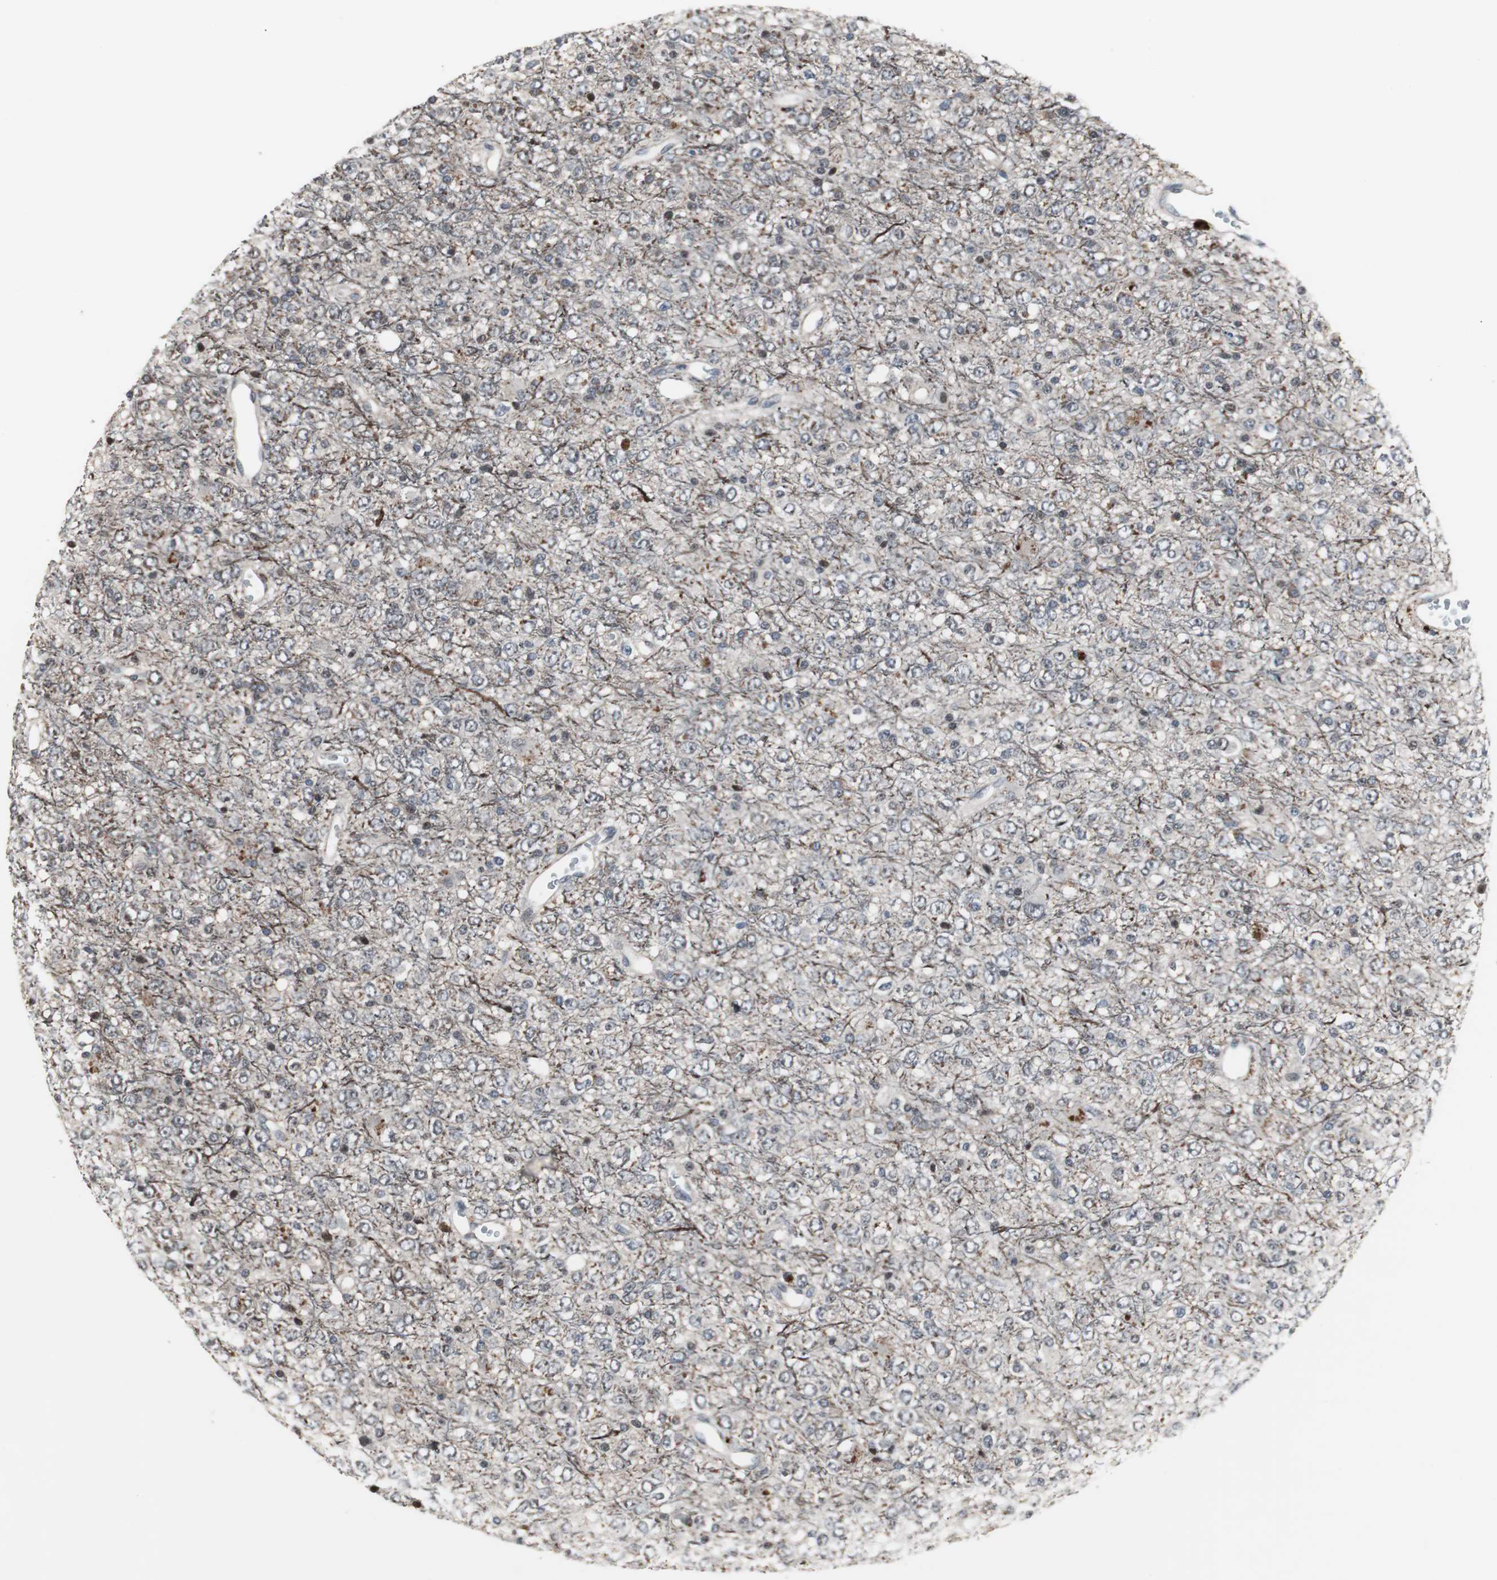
{"staining": {"intensity": "strong", "quantity": "25%-75%", "location": "cytoplasmic/membranous"}, "tissue": "glioma", "cell_type": "Tumor cells", "image_type": "cancer", "snomed": [{"axis": "morphology", "description": "Glioma, malignant, High grade"}, {"axis": "topography", "description": "pancreas cauda"}], "caption": "High-power microscopy captured an immunohistochemistry image of malignant glioma (high-grade), revealing strong cytoplasmic/membranous expression in about 25%-75% of tumor cells. (brown staining indicates protein expression, while blue staining denotes nuclei).", "gene": "MRPL40", "patient": {"sex": "male", "age": 60}}